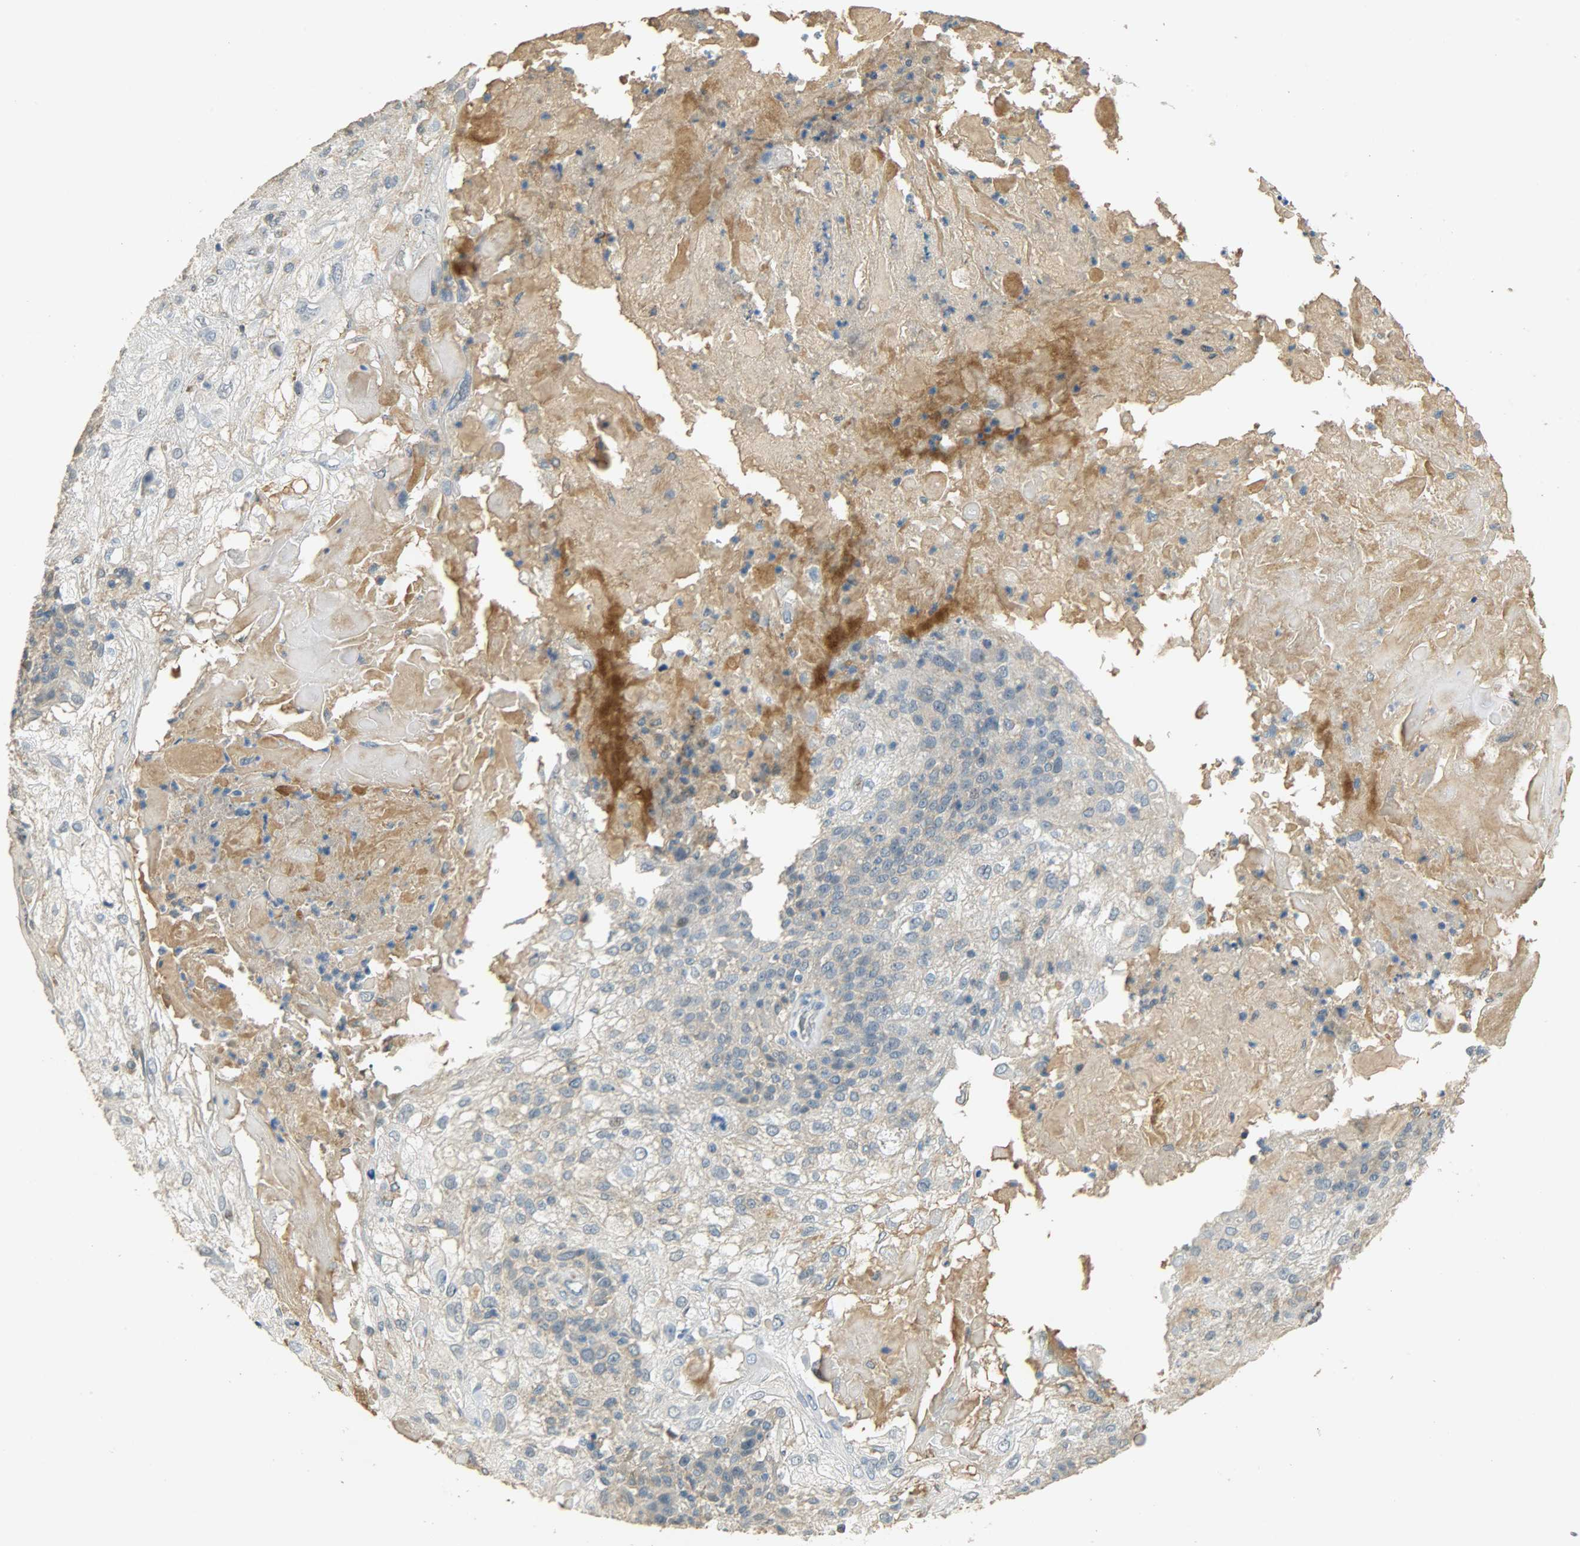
{"staining": {"intensity": "weak", "quantity": "25%-75%", "location": "cytoplasmic/membranous"}, "tissue": "skin cancer", "cell_type": "Tumor cells", "image_type": "cancer", "snomed": [{"axis": "morphology", "description": "Normal tissue, NOS"}, {"axis": "morphology", "description": "Squamous cell carcinoma, NOS"}, {"axis": "topography", "description": "Skin"}], "caption": "This is a photomicrograph of IHC staining of skin cancer (squamous cell carcinoma), which shows weak staining in the cytoplasmic/membranous of tumor cells.", "gene": "HDHD5", "patient": {"sex": "female", "age": 83}}